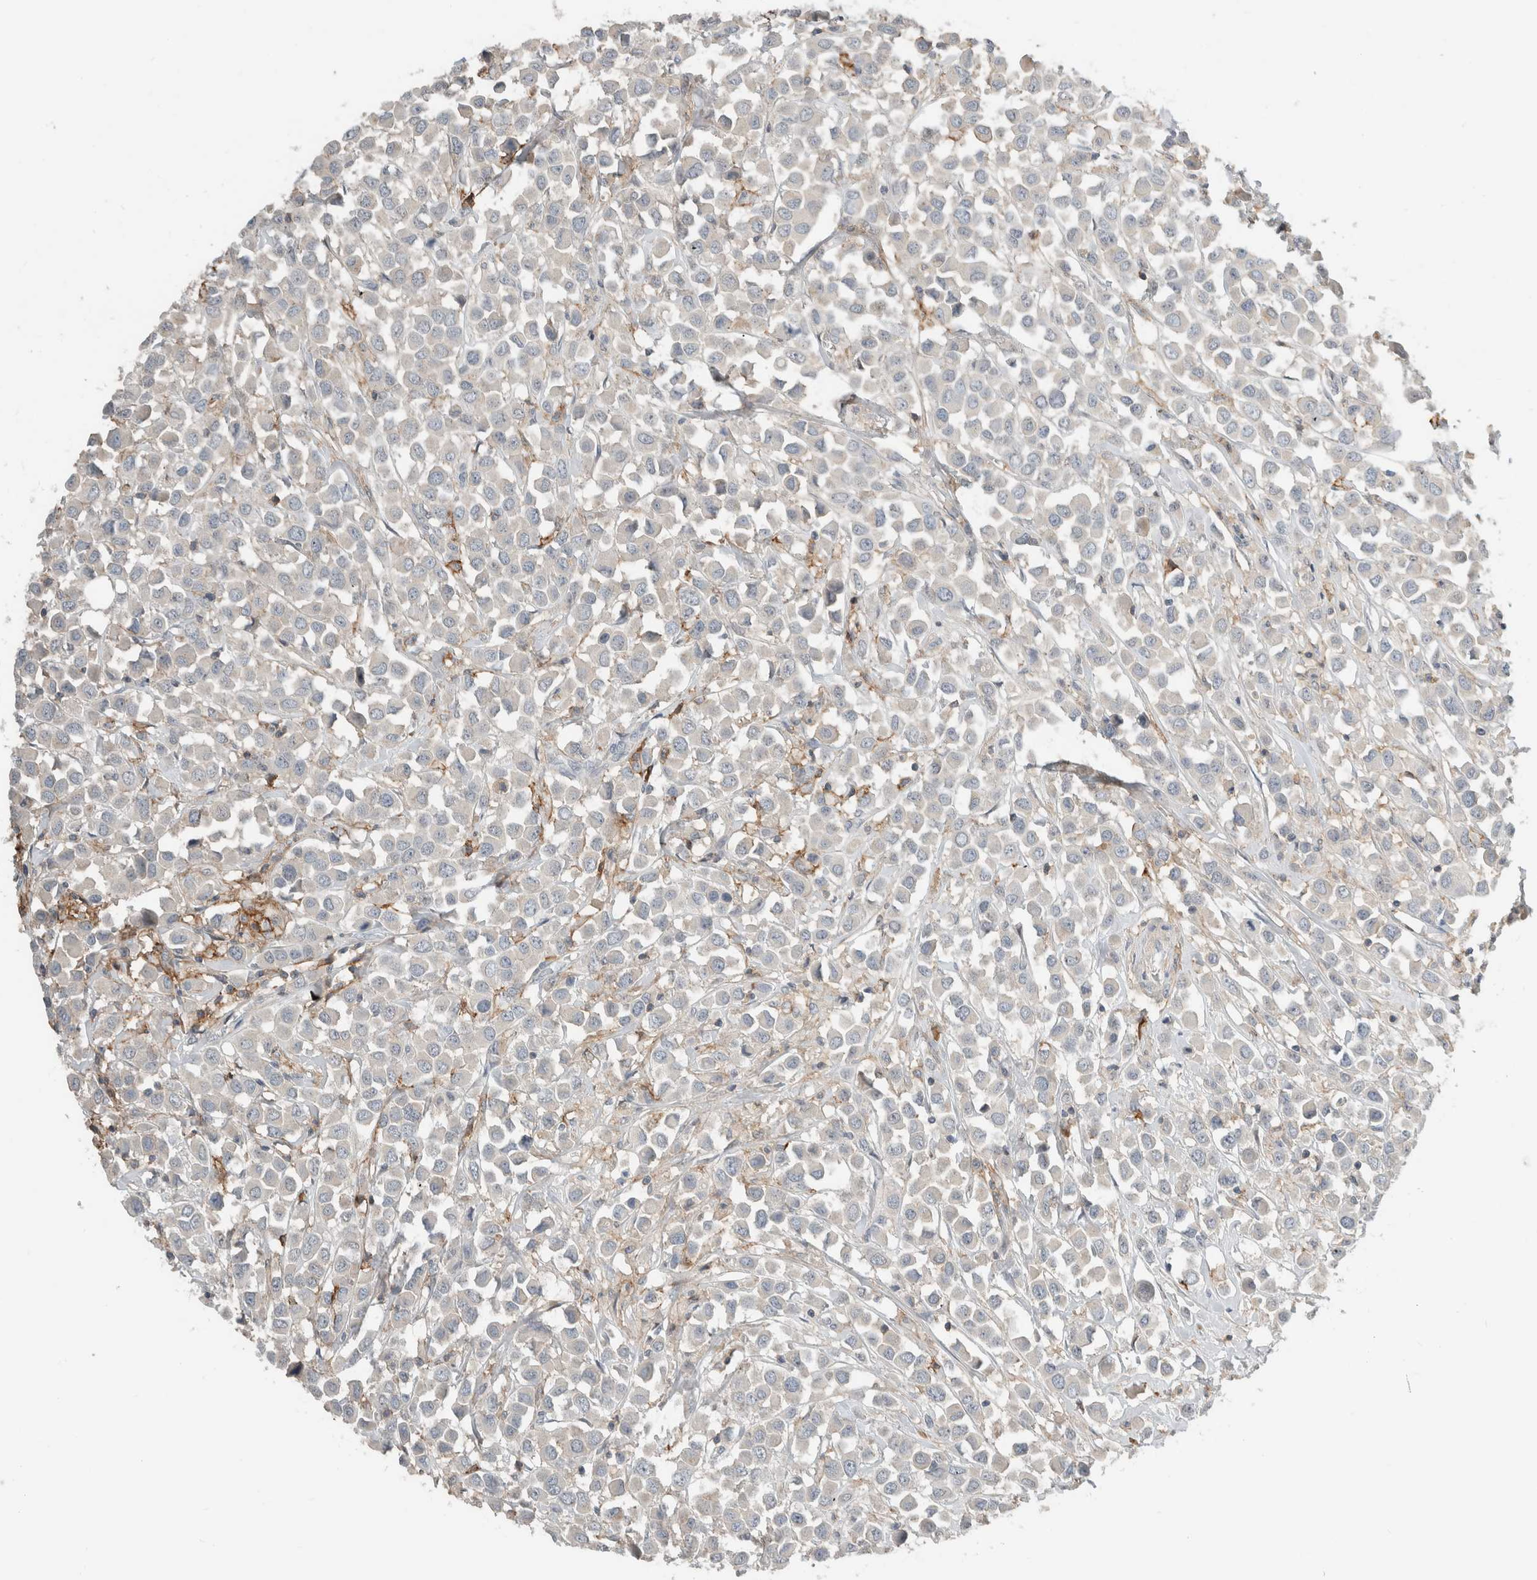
{"staining": {"intensity": "negative", "quantity": "none", "location": "none"}, "tissue": "breast cancer", "cell_type": "Tumor cells", "image_type": "cancer", "snomed": [{"axis": "morphology", "description": "Duct carcinoma"}, {"axis": "topography", "description": "Breast"}], "caption": "This is an IHC image of human breast cancer. There is no positivity in tumor cells.", "gene": "ERCC6L2", "patient": {"sex": "female", "age": 61}}